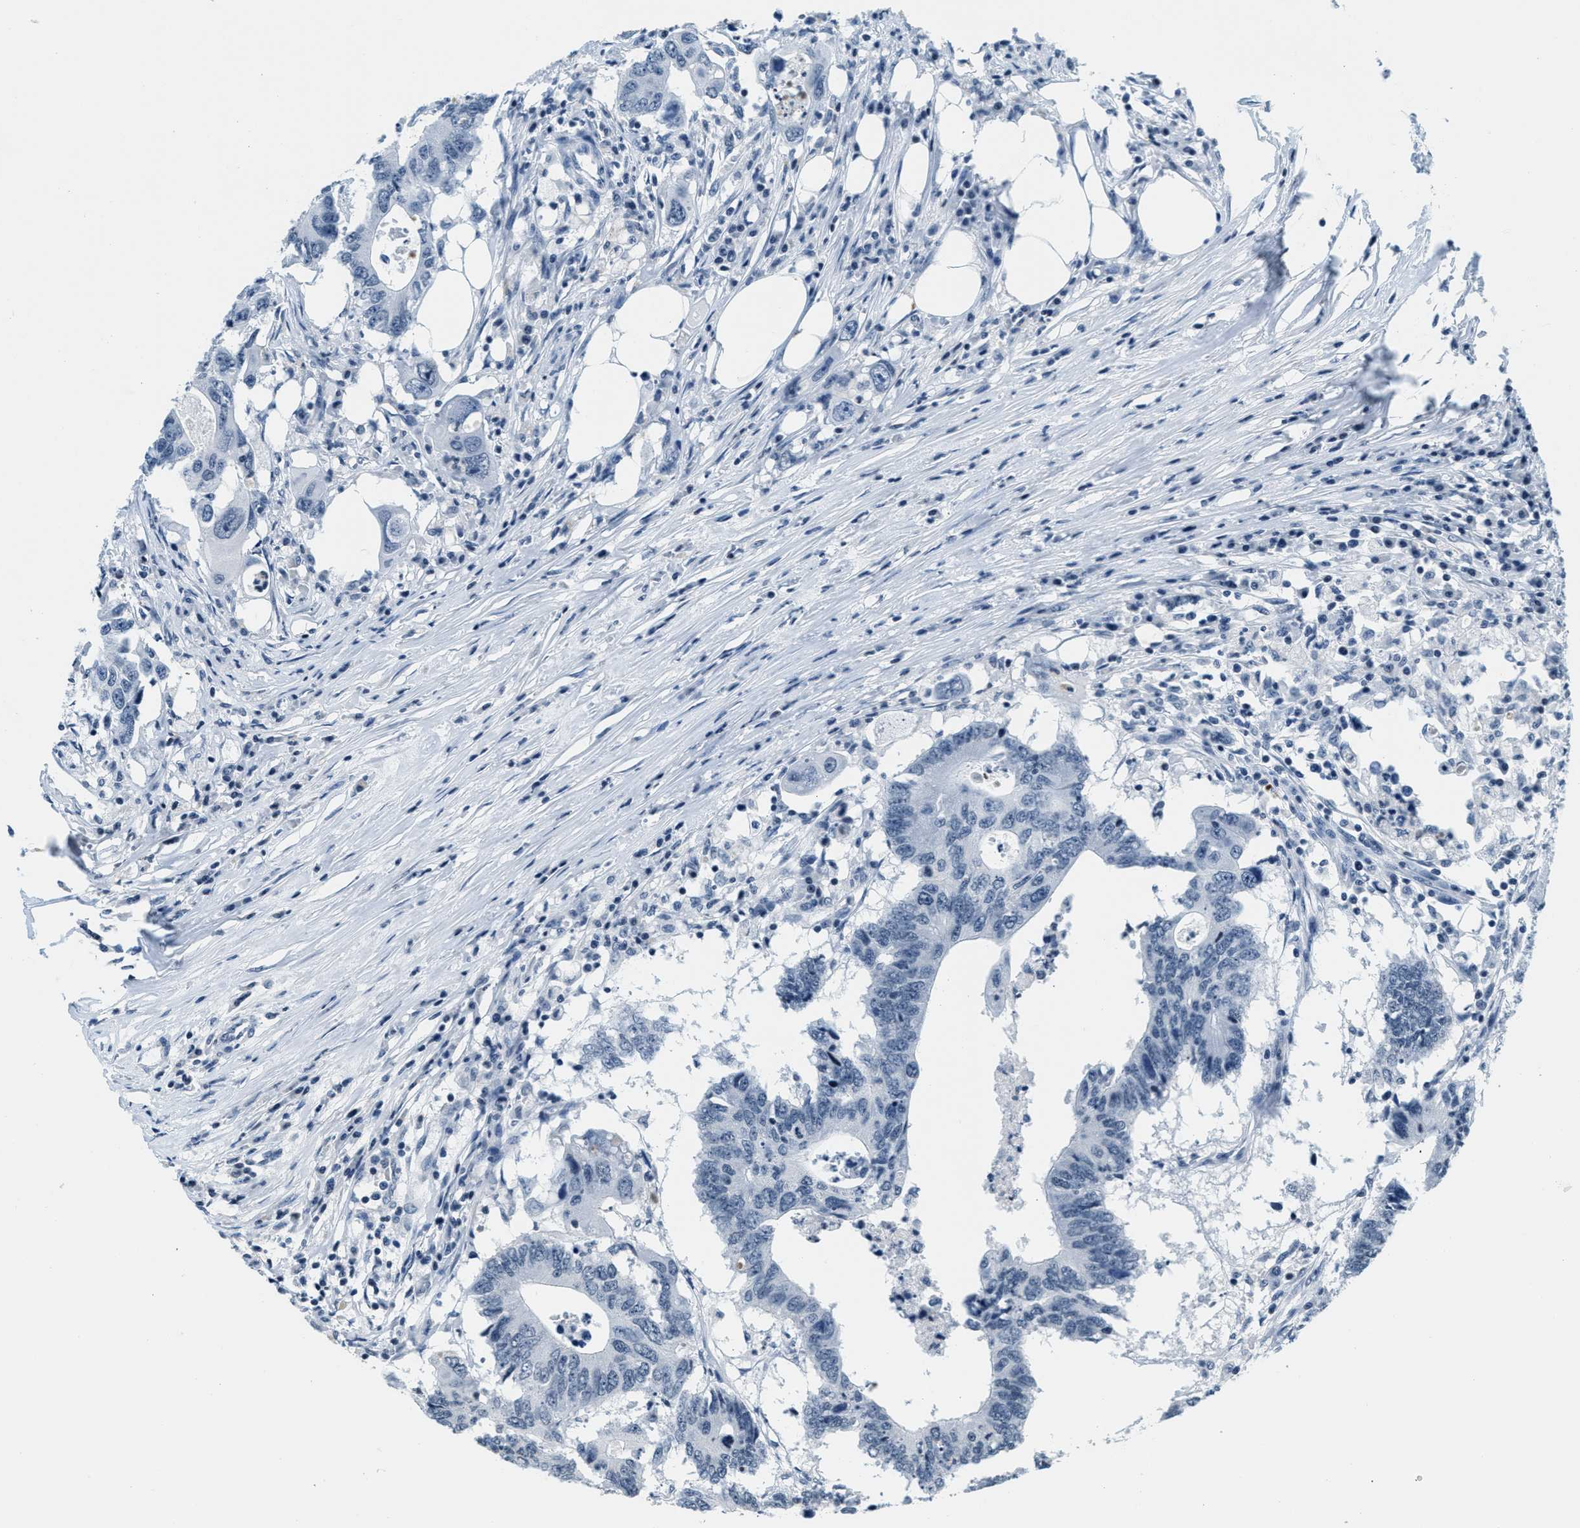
{"staining": {"intensity": "negative", "quantity": "none", "location": "none"}, "tissue": "colorectal cancer", "cell_type": "Tumor cells", "image_type": "cancer", "snomed": [{"axis": "morphology", "description": "Adenocarcinoma, NOS"}, {"axis": "topography", "description": "Colon"}], "caption": "Human colorectal adenocarcinoma stained for a protein using immunohistochemistry (IHC) reveals no positivity in tumor cells.", "gene": "CA4", "patient": {"sex": "male", "age": 71}}